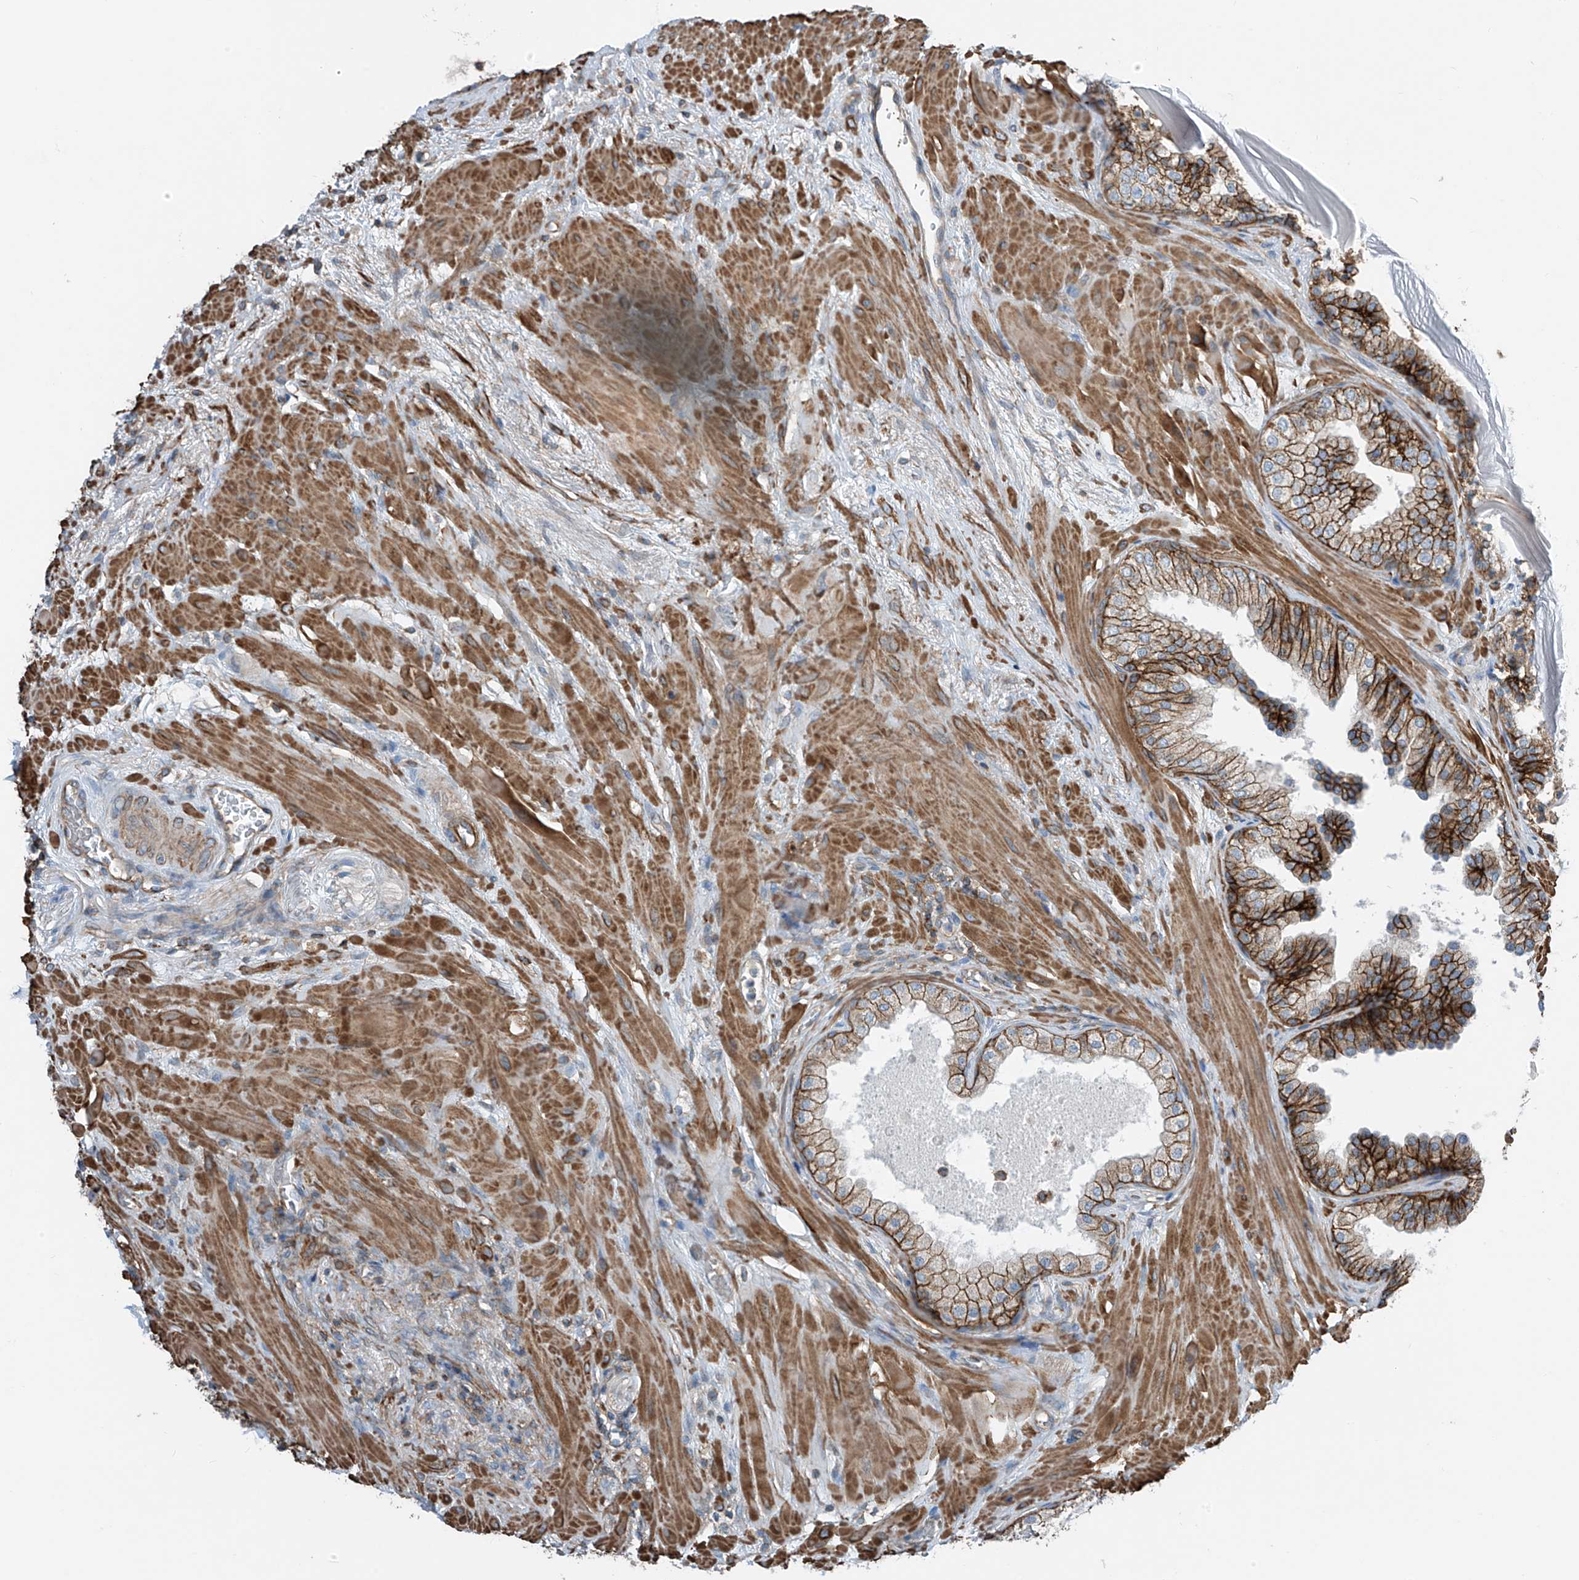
{"staining": {"intensity": "strong", "quantity": ">75%", "location": "cytoplasmic/membranous"}, "tissue": "prostate", "cell_type": "Glandular cells", "image_type": "normal", "snomed": [{"axis": "morphology", "description": "Normal tissue, NOS"}, {"axis": "topography", "description": "Prostate"}], "caption": "IHC of benign human prostate reveals high levels of strong cytoplasmic/membranous expression in approximately >75% of glandular cells. The staining was performed using DAB (3,3'-diaminobenzidine) to visualize the protein expression in brown, while the nuclei were stained in blue with hematoxylin (Magnification: 20x).", "gene": "SLC1A5", "patient": {"sex": "male", "age": 48}}